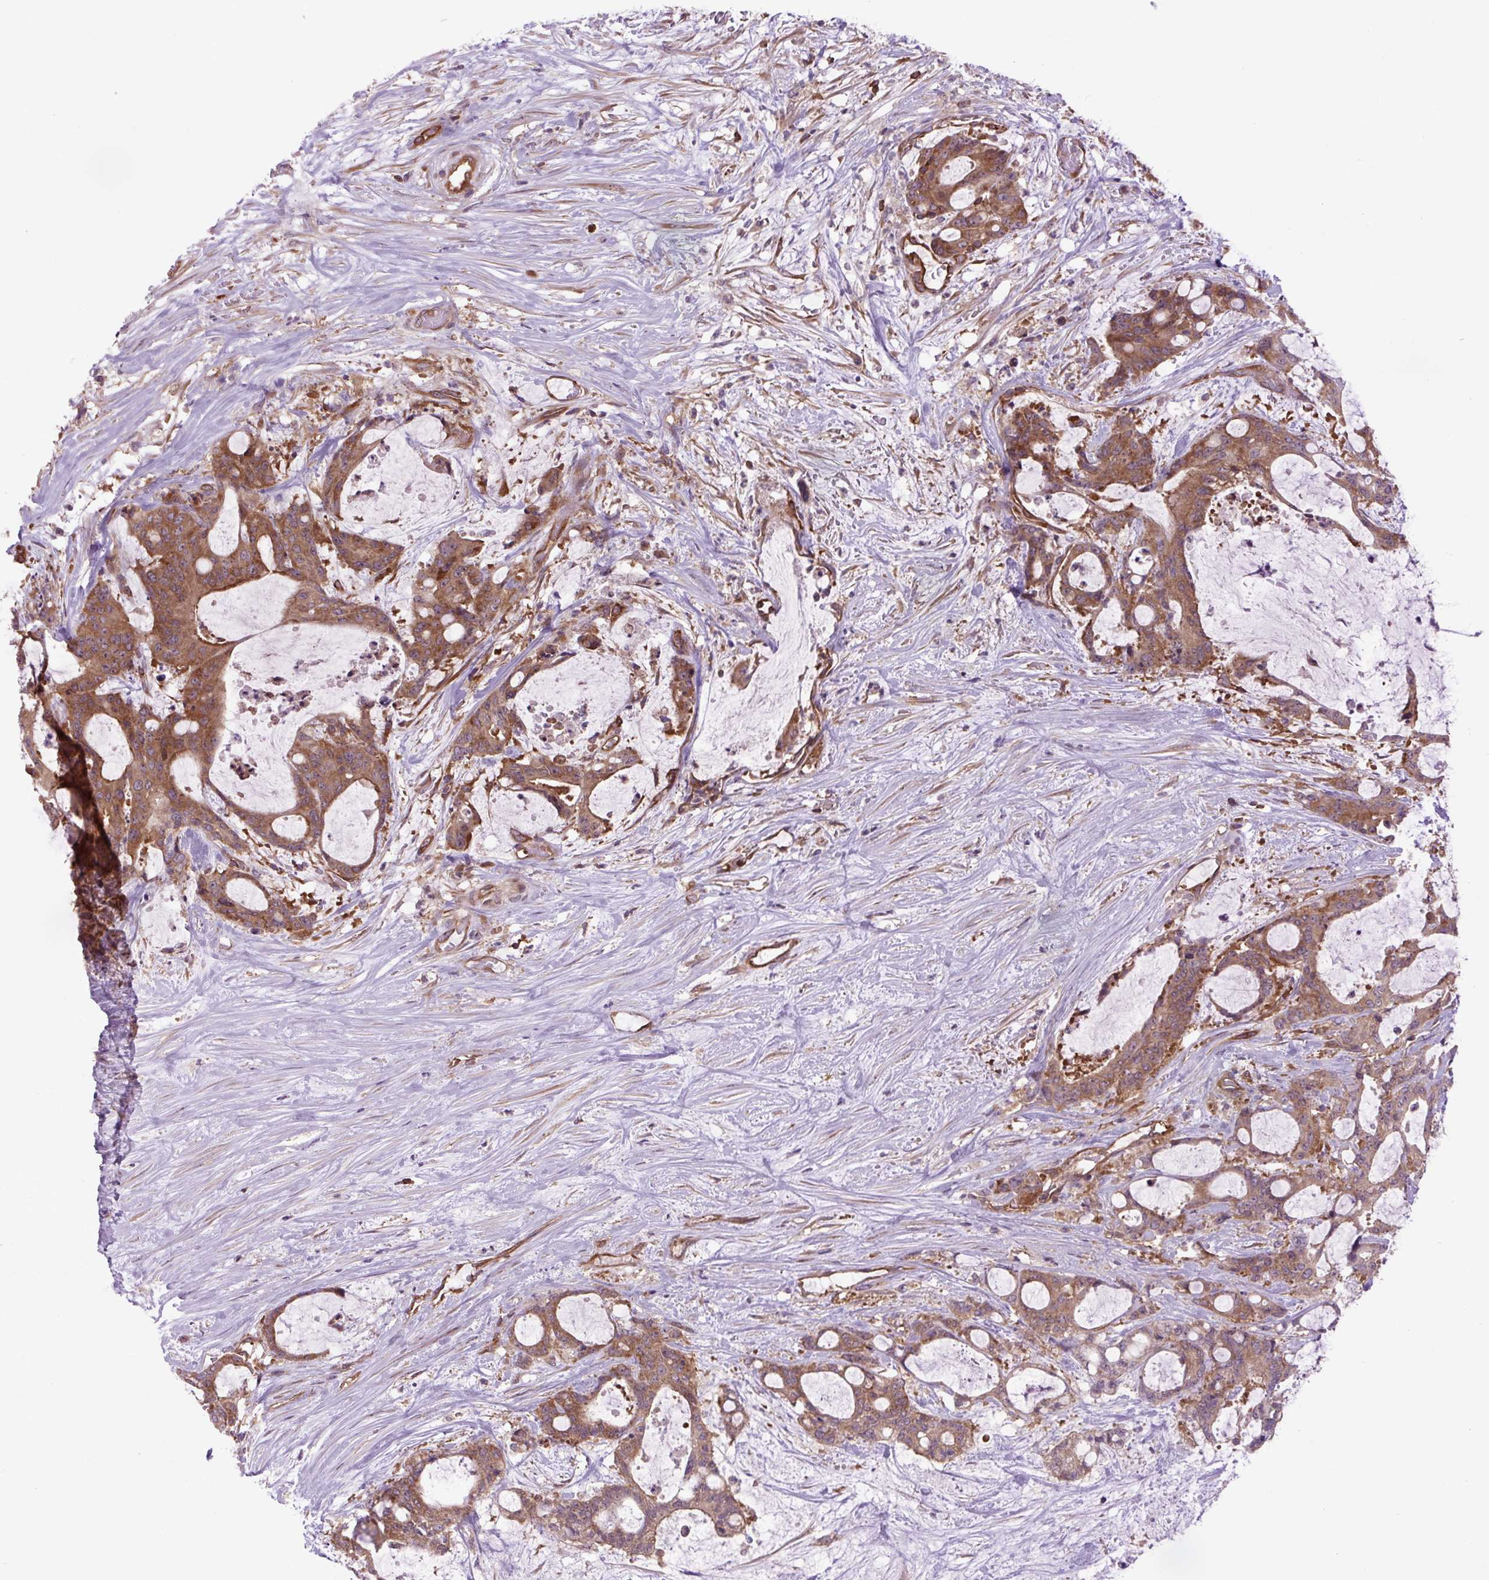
{"staining": {"intensity": "strong", "quantity": ">75%", "location": "cytoplasmic/membranous"}, "tissue": "liver cancer", "cell_type": "Tumor cells", "image_type": "cancer", "snomed": [{"axis": "morphology", "description": "Normal tissue, NOS"}, {"axis": "morphology", "description": "Cholangiocarcinoma"}, {"axis": "topography", "description": "Liver"}, {"axis": "topography", "description": "Peripheral nerve tissue"}], "caption": "Protein expression analysis of human liver cancer reveals strong cytoplasmic/membranous positivity in approximately >75% of tumor cells.", "gene": "PLCG1", "patient": {"sex": "female", "age": 73}}